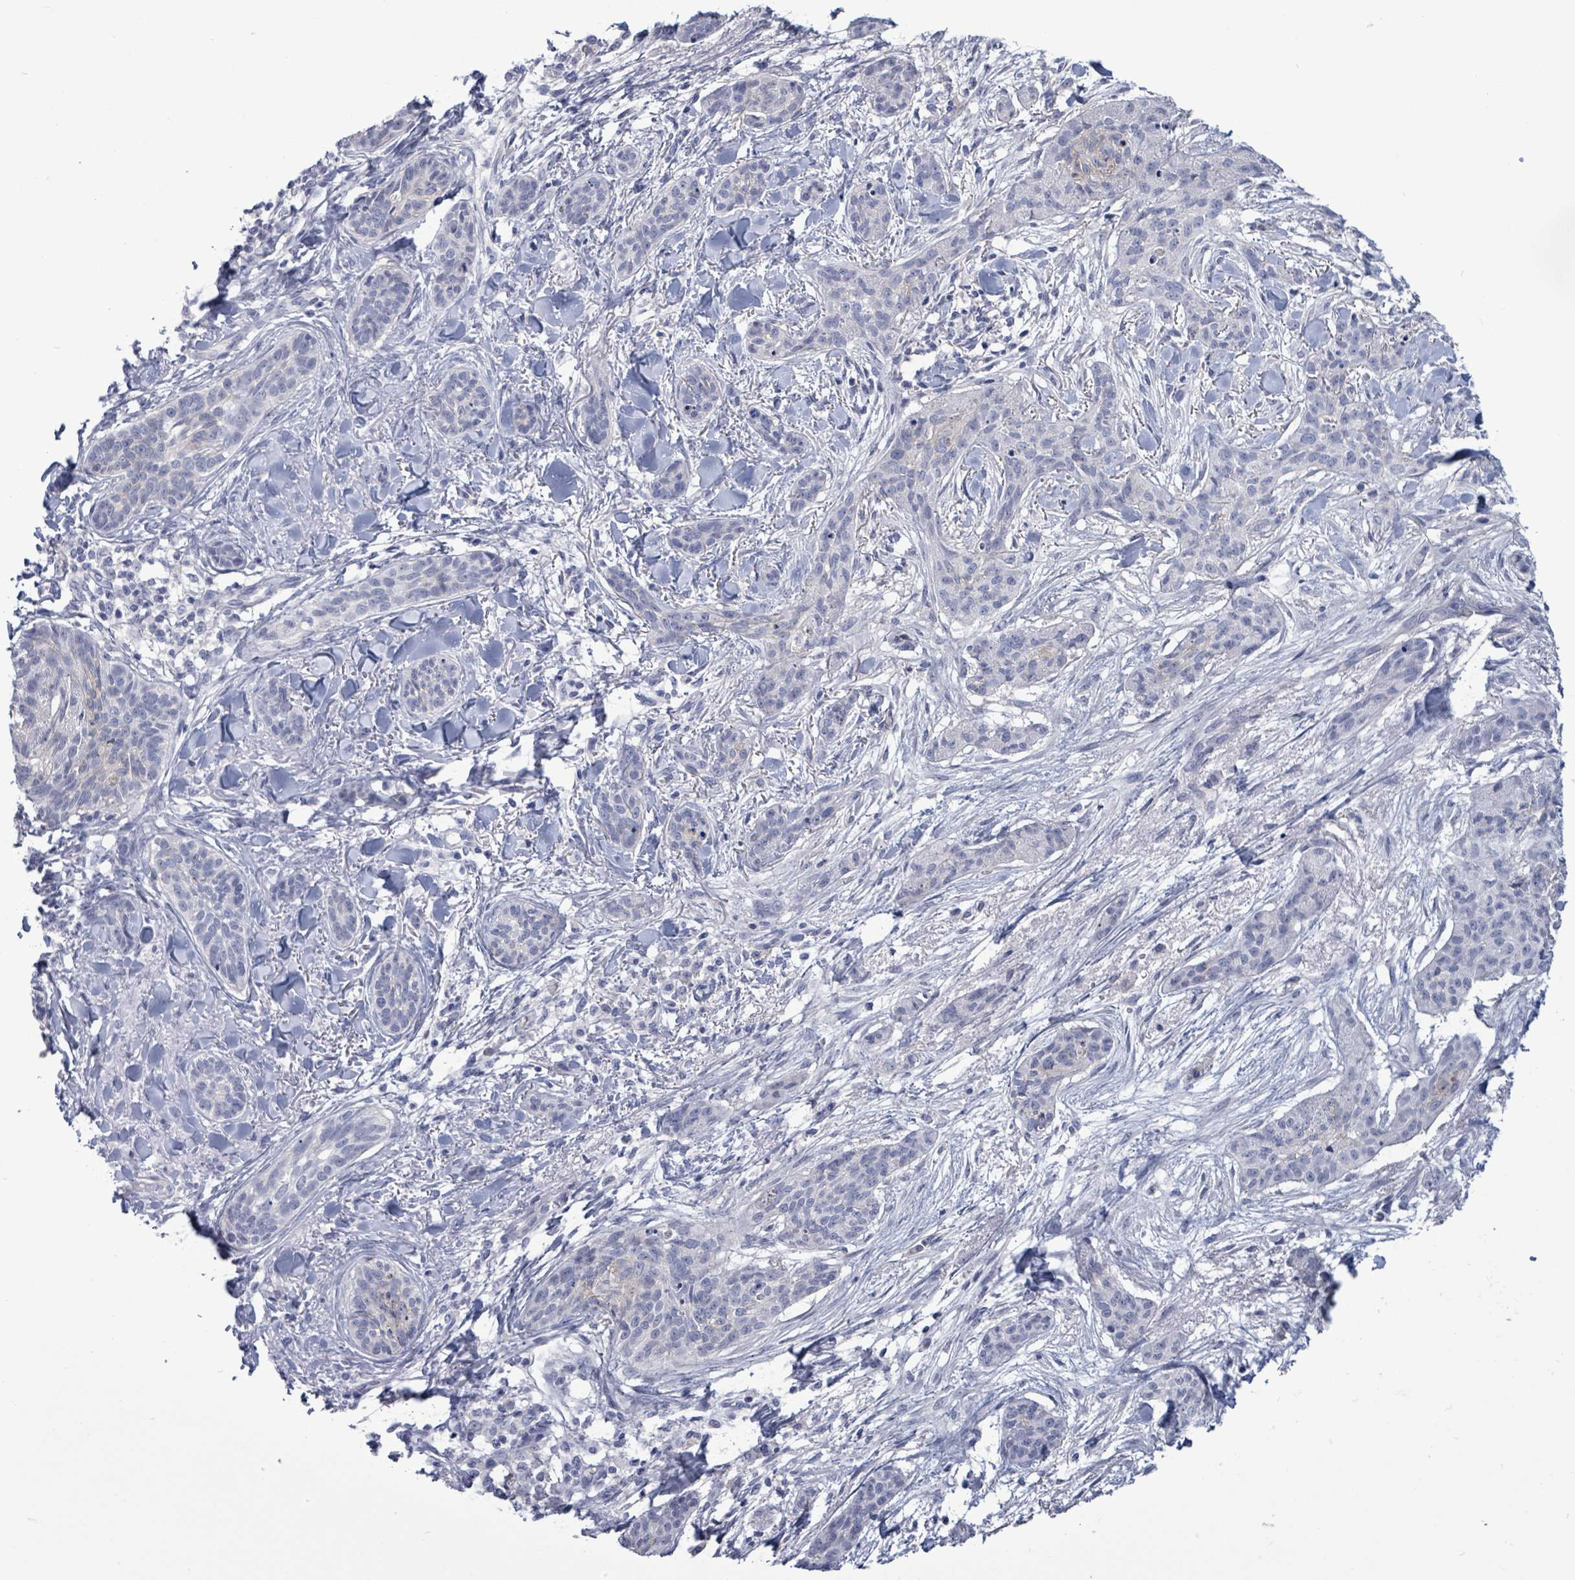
{"staining": {"intensity": "negative", "quantity": "none", "location": "none"}, "tissue": "skin cancer", "cell_type": "Tumor cells", "image_type": "cancer", "snomed": [{"axis": "morphology", "description": "Basal cell carcinoma"}, {"axis": "topography", "description": "Skin"}], "caption": "Image shows no protein positivity in tumor cells of skin cancer tissue.", "gene": "BSG", "patient": {"sex": "male", "age": 52}}